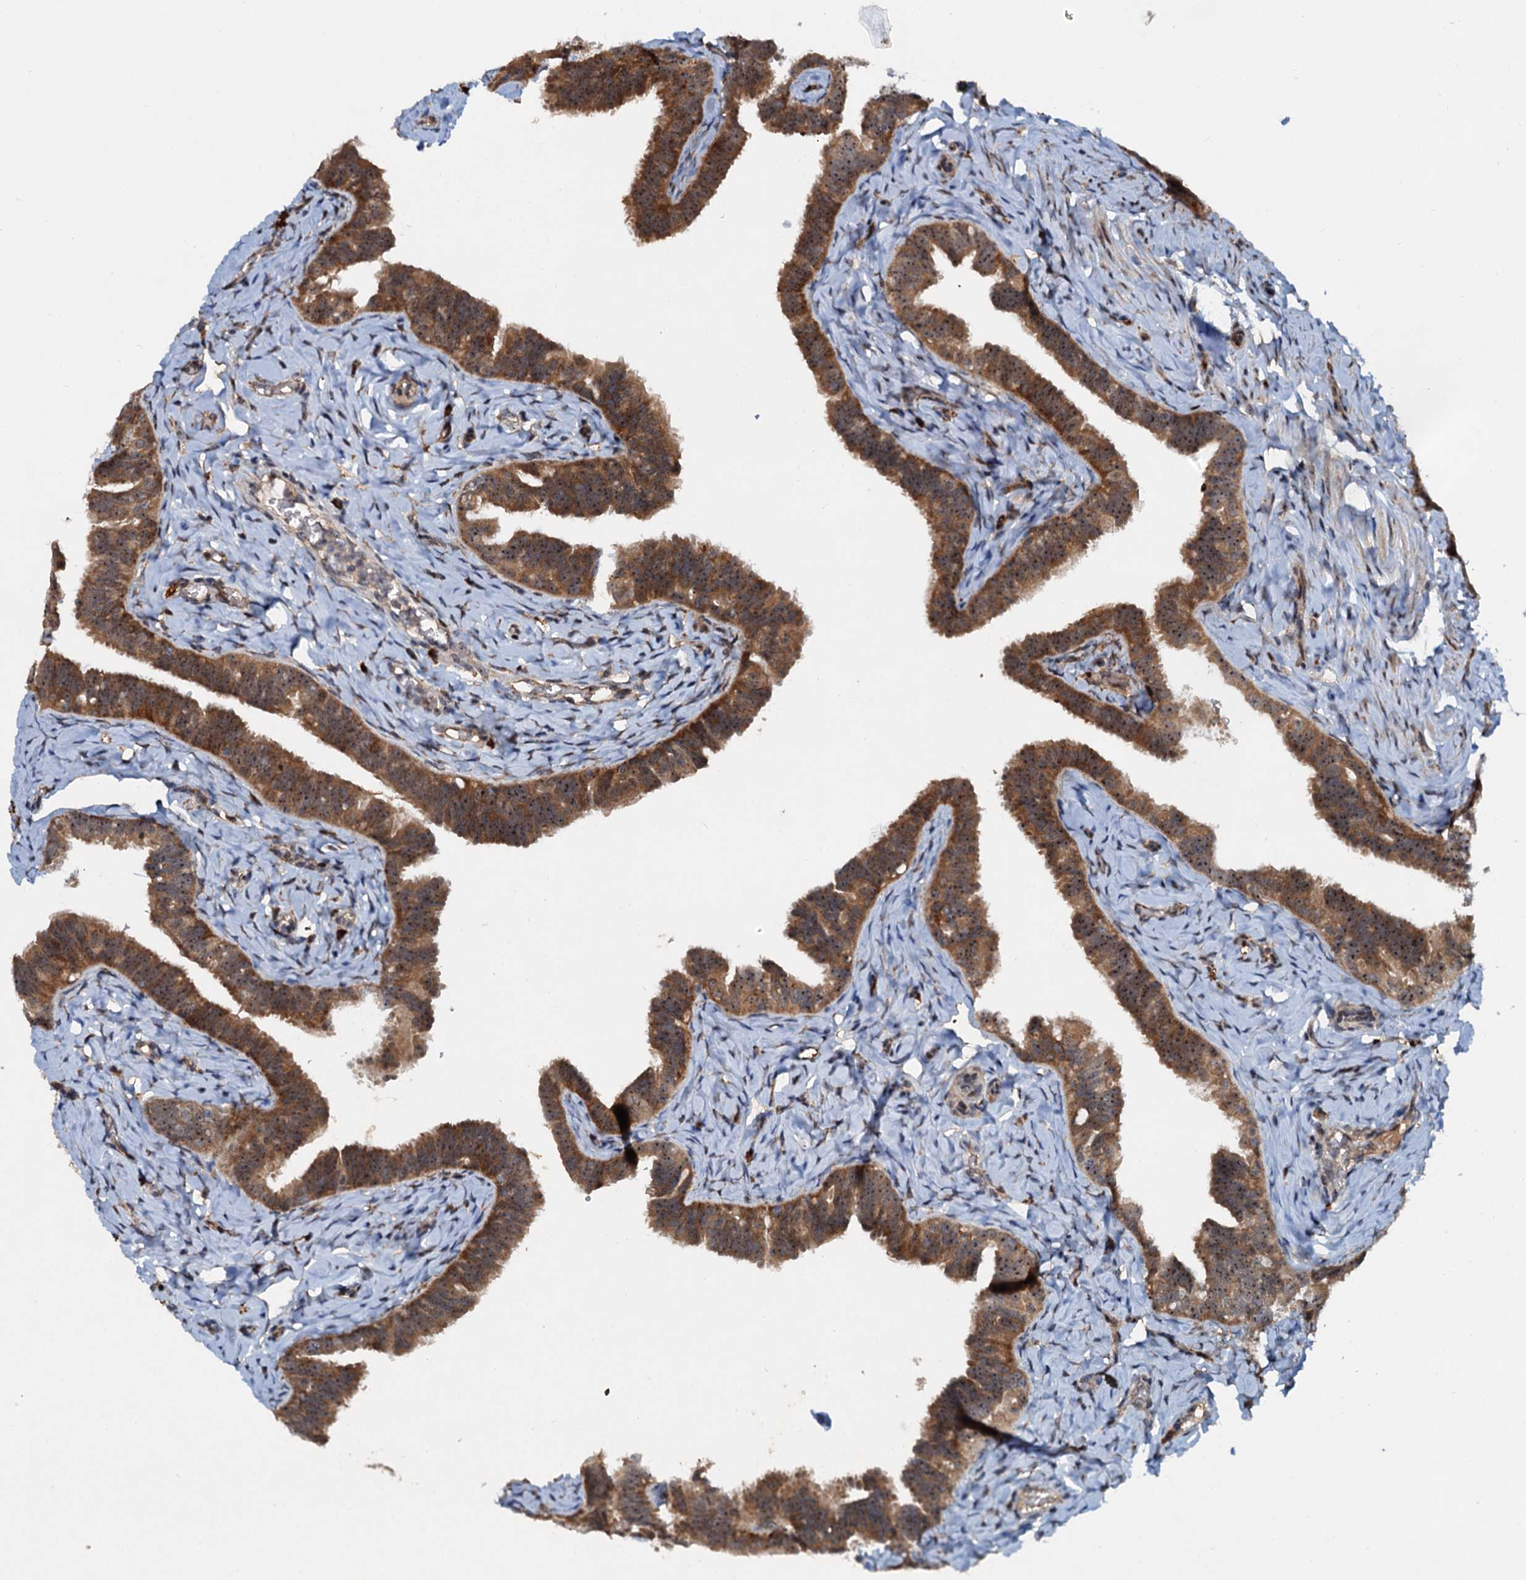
{"staining": {"intensity": "moderate", "quantity": ">75%", "location": "cytoplasmic/membranous,nuclear"}, "tissue": "fallopian tube", "cell_type": "Glandular cells", "image_type": "normal", "snomed": [{"axis": "morphology", "description": "Normal tissue, NOS"}, {"axis": "topography", "description": "Fallopian tube"}], "caption": "Protein staining of benign fallopian tube exhibits moderate cytoplasmic/membranous,nuclear staining in approximately >75% of glandular cells. Nuclei are stained in blue.", "gene": "DNAJC21", "patient": {"sex": "female", "age": 65}}